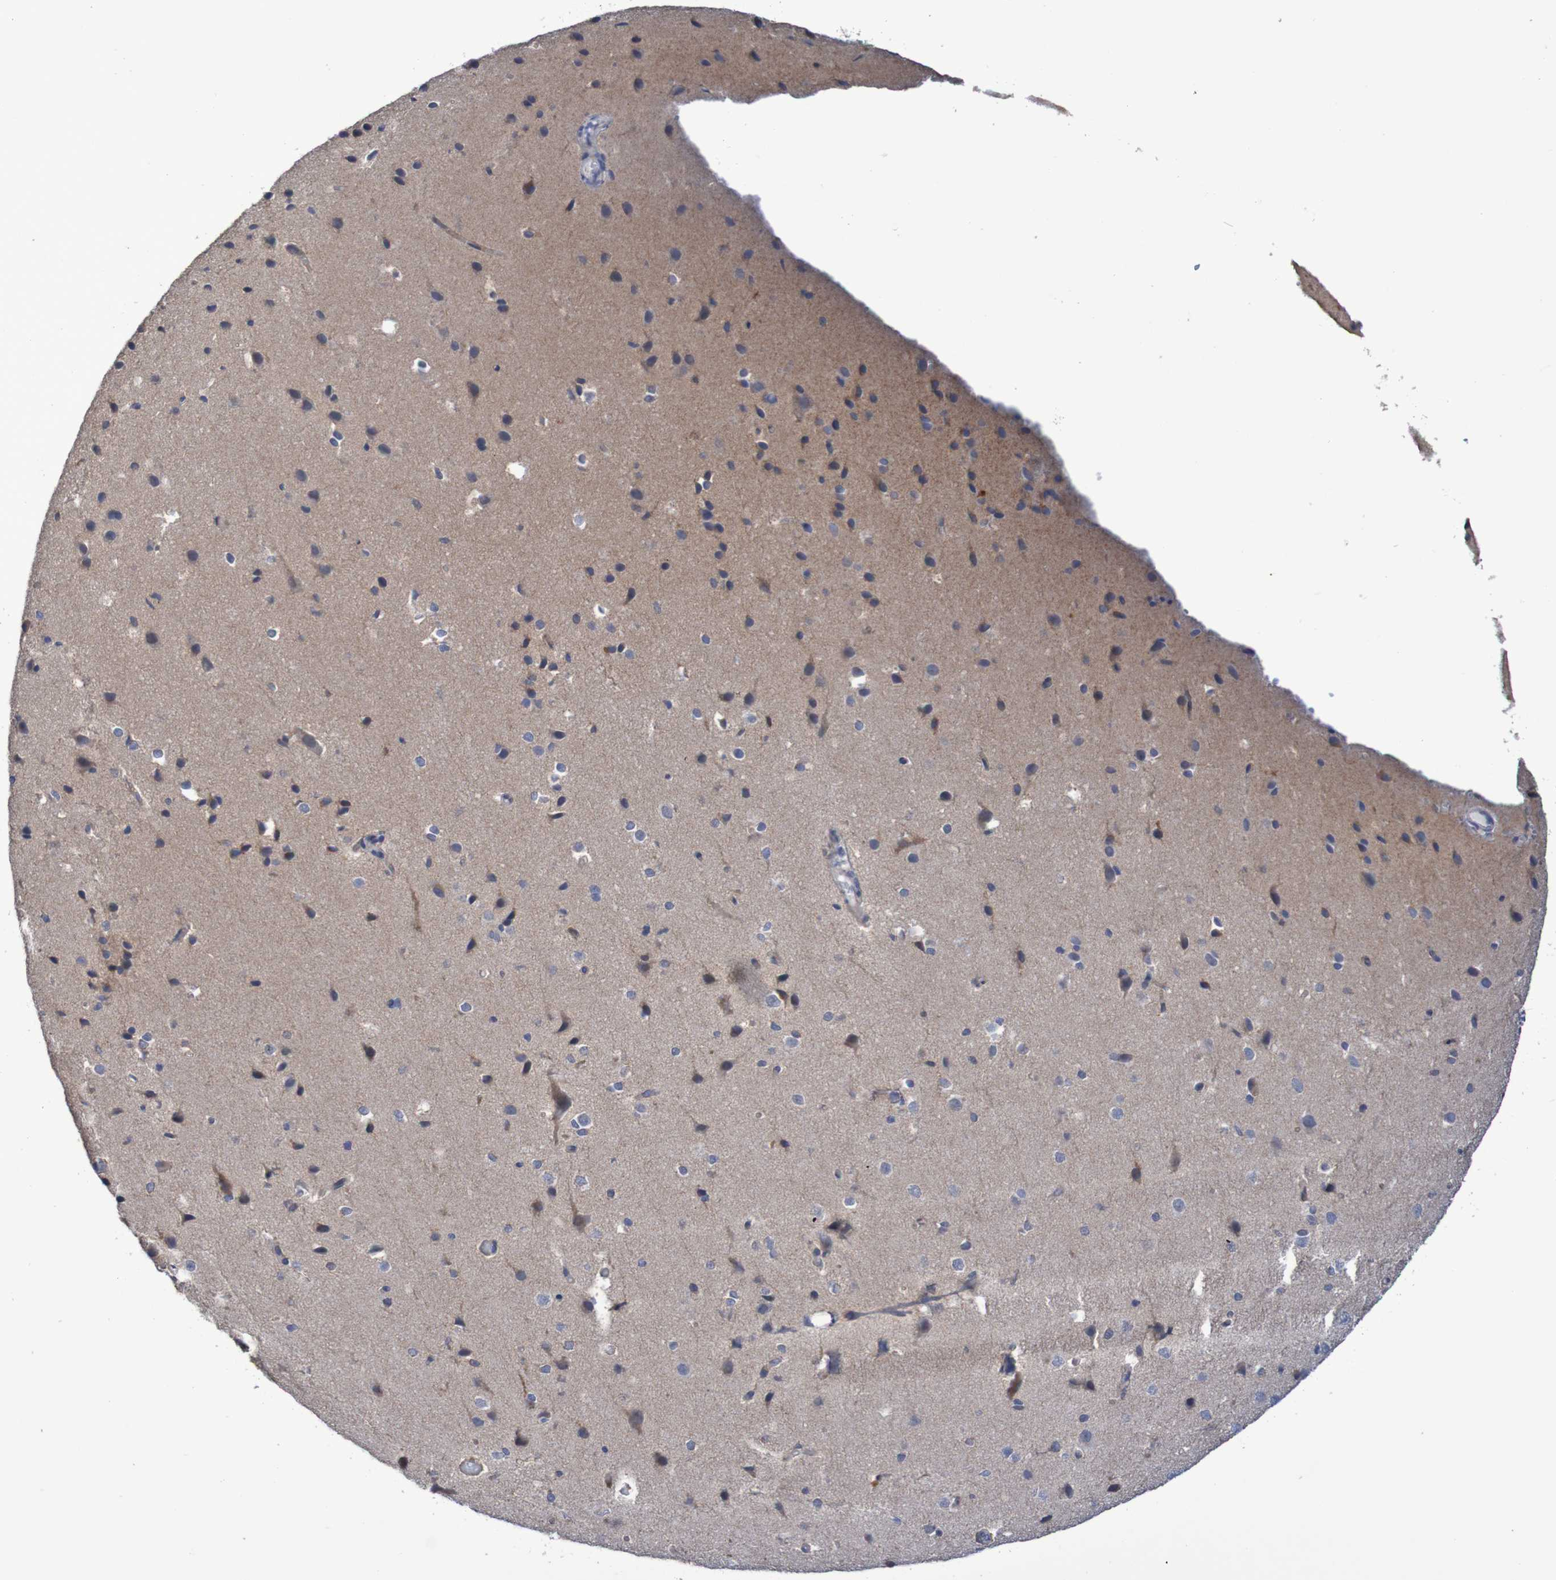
{"staining": {"intensity": "negative", "quantity": "none", "location": "none"}, "tissue": "cerebral cortex", "cell_type": "Endothelial cells", "image_type": "normal", "snomed": [{"axis": "morphology", "description": "Normal tissue, NOS"}, {"axis": "morphology", "description": "Developmental malformation"}, {"axis": "topography", "description": "Cerebral cortex"}], "caption": "The IHC image has no significant expression in endothelial cells of cerebral cortex.", "gene": "C3orf18", "patient": {"sex": "female", "age": 30}}